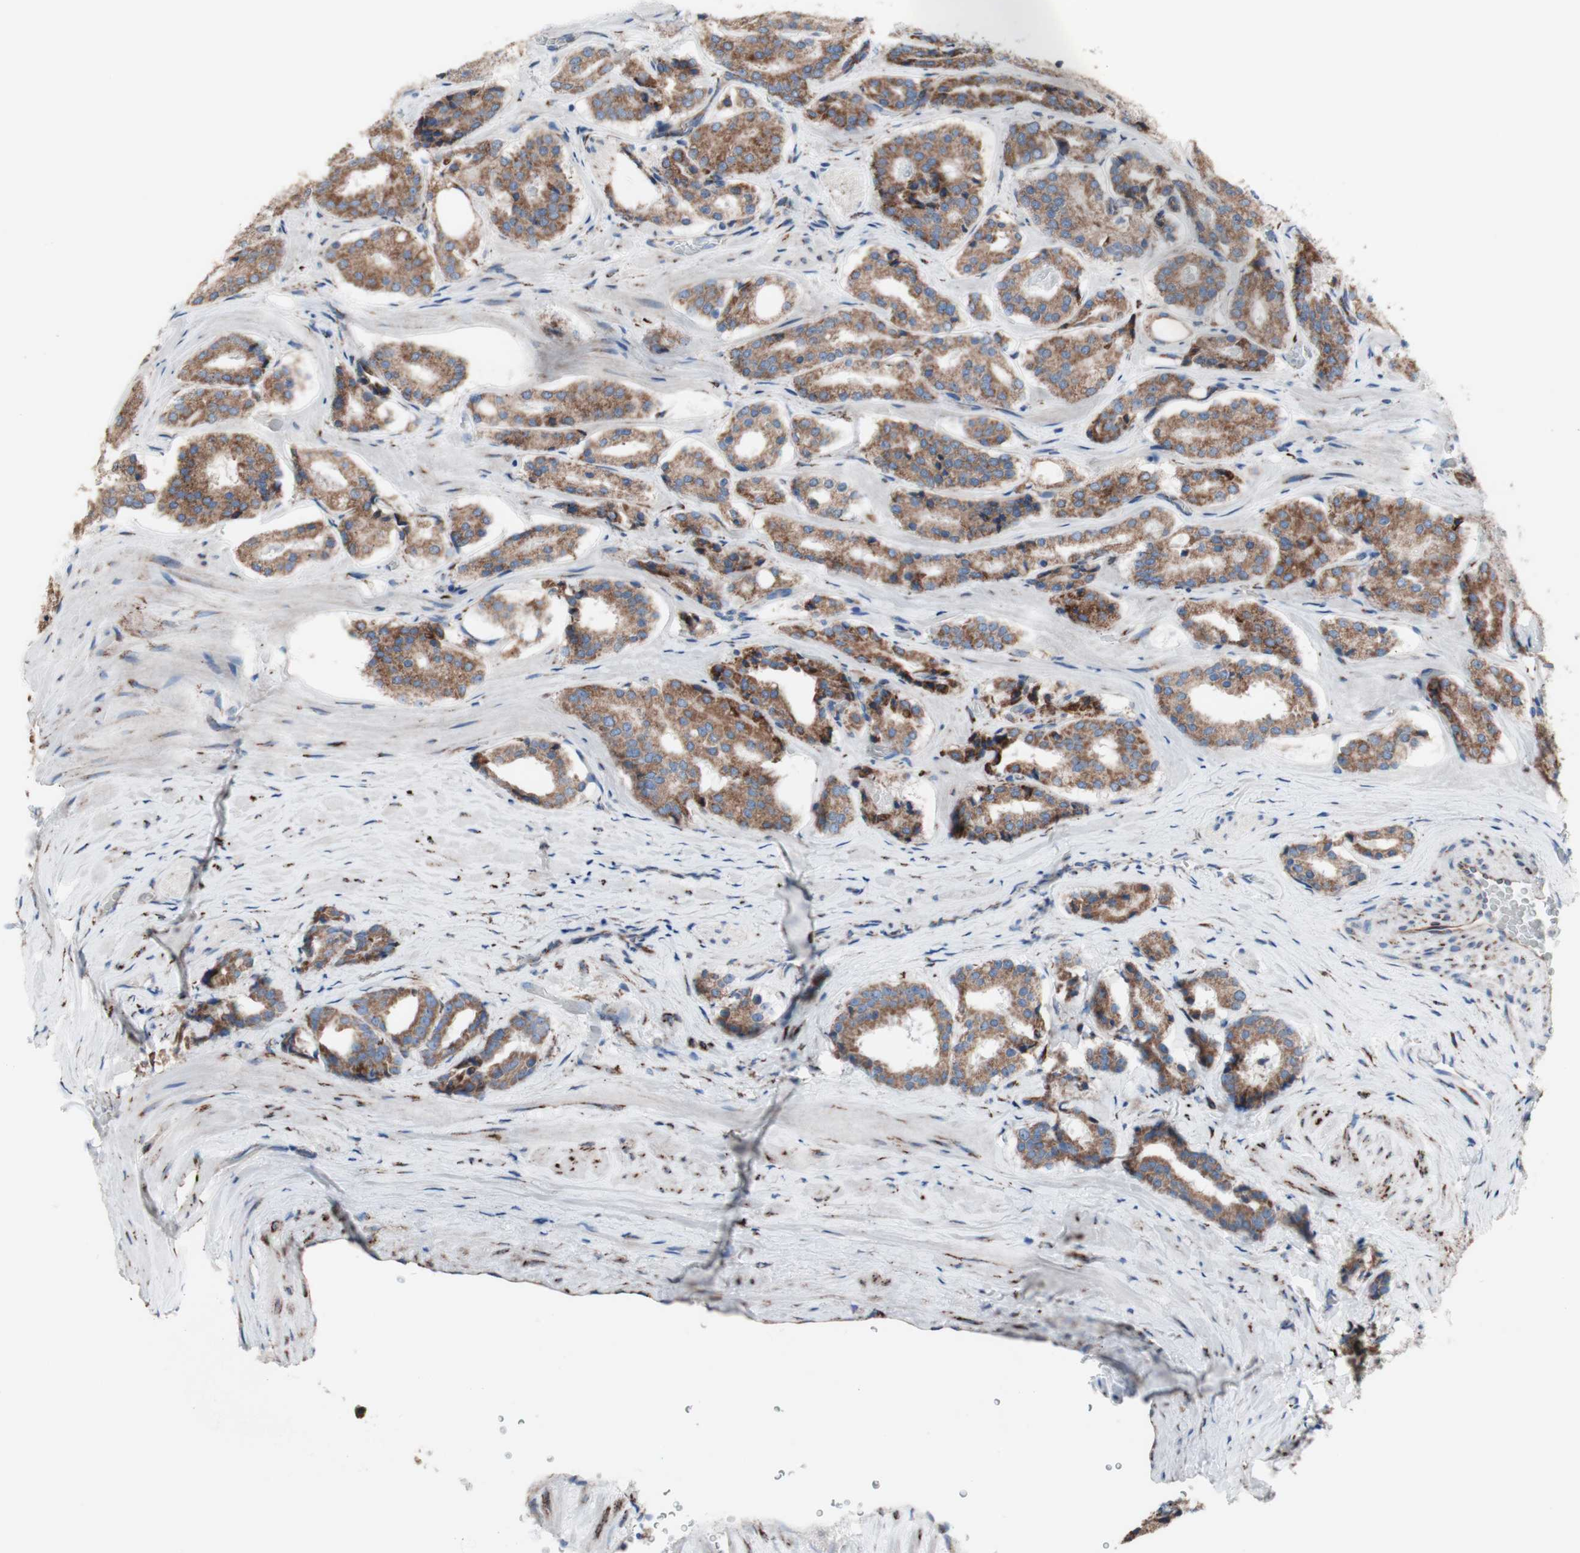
{"staining": {"intensity": "moderate", "quantity": ">75%", "location": "cytoplasmic/membranous"}, "tissue": "prostate cancer", "cell_type": "Tumor cells", "image_type": "cancer", "snomed": [{"axis": "morphology", "description": "Adenocarcinoma, High grade"}, {"axis": "topography", "description": "Prostate"}], "caption": "This is a micrograph of IHC staining of prostate cancer, which shows moderate expression in the cytoplasmic/membranous of tumor cells.", "gene": "AGPAT5", "patient": {"sex": "male", "age": 60}}